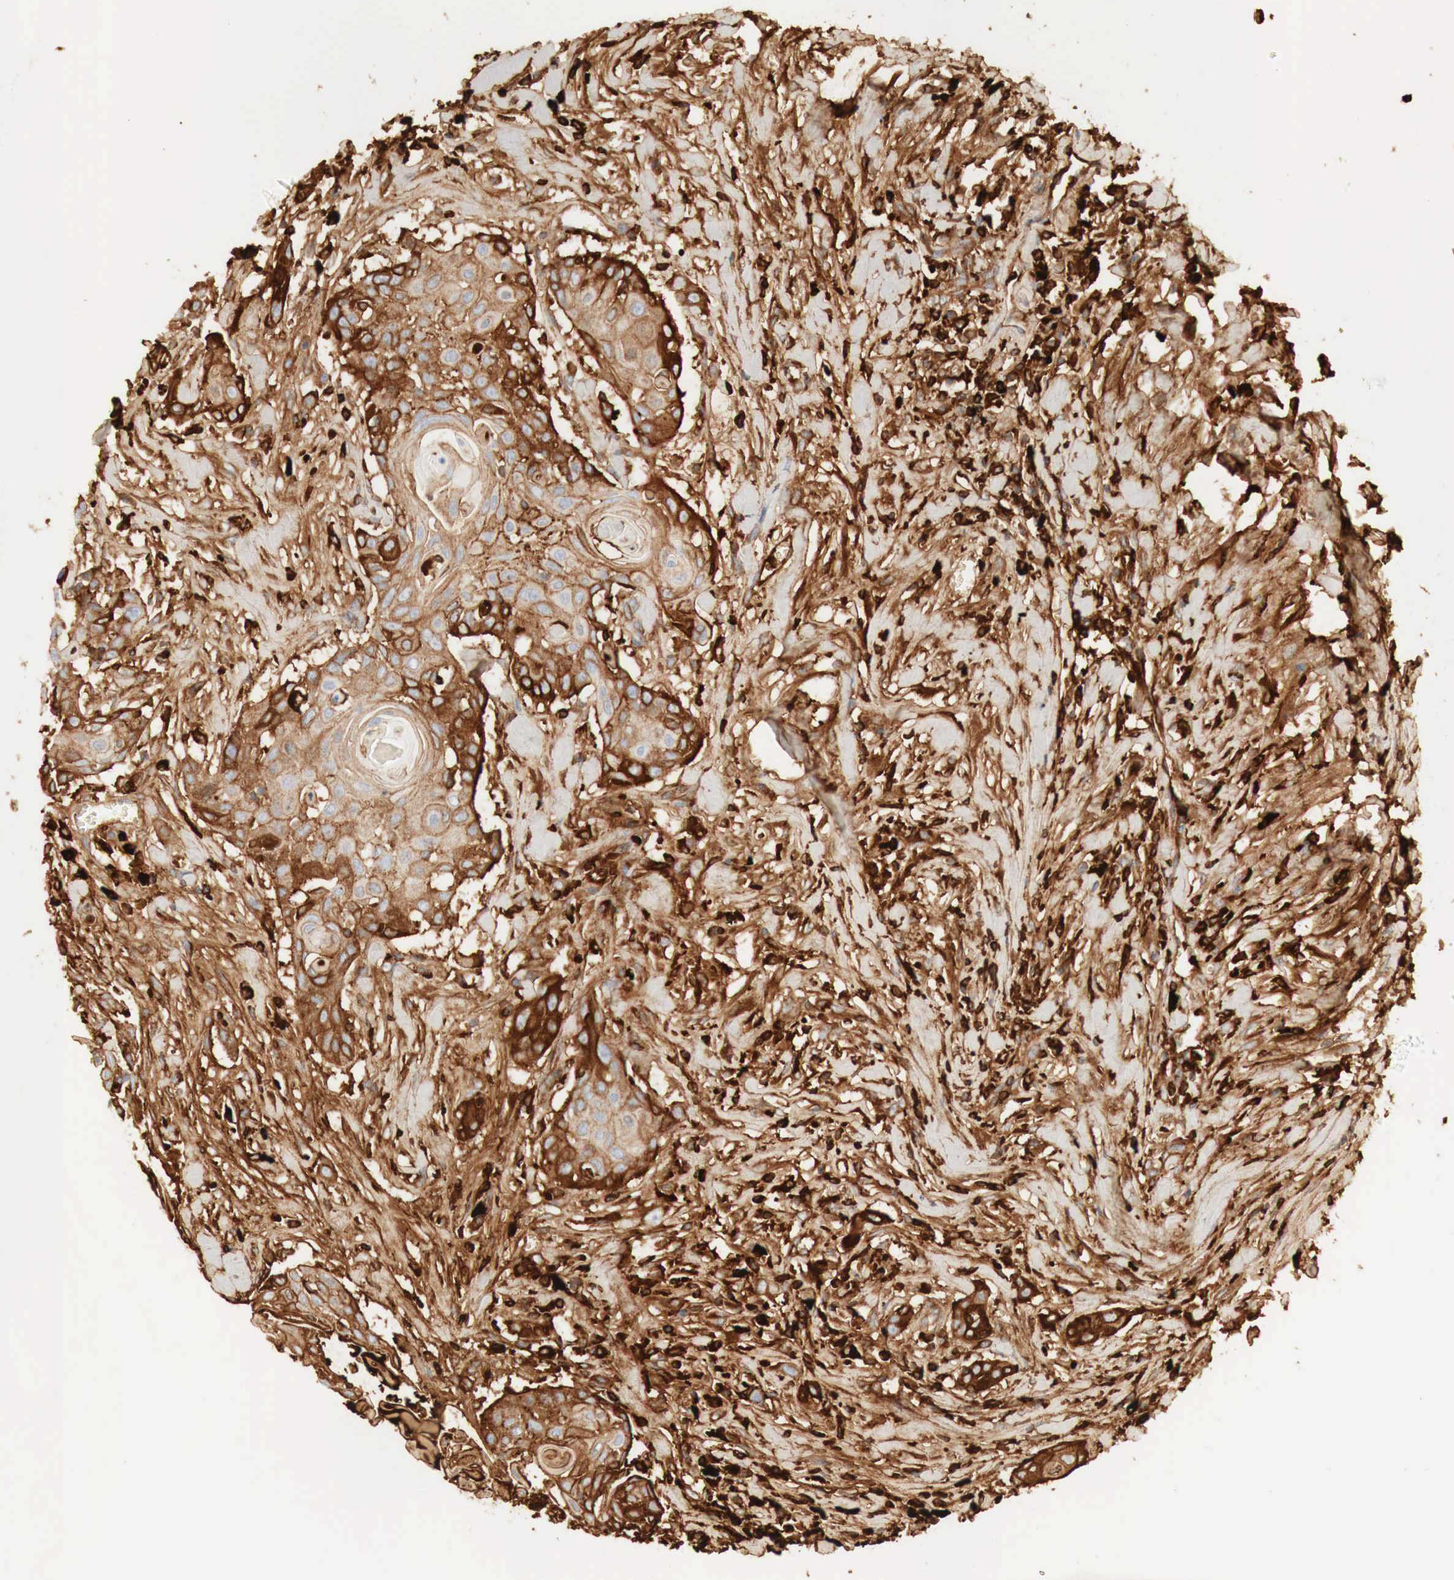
{"staining": {"intensity": "moderate", "quantity": ">75%", "location": "cytoplasmic/membranous"}, "tissue": "head and neck cancer", "cell_type": "Tumor cells", "image_type": "cancer", "snomed": [{"axis": "morphology", "description": "Squamous cell carcinoma, NOS"}, {"axis": "morphology", "description": "Squamous cell carcinoma, metastatic, NOS"}, {"axis": "topography", "description": "Lymph node"}, {"axis": "topography", "description": "Salivary gland"}, {"axis": "topography", "description": "Head-Neck"}], "caption": "Immunohistochemical staining of human head and neck cancer (metastatic squamous cell carcinoma) displays moderate cytoplasmic/membranous protein staining in approximately >75% of tumor cells.", "gene": "IGLC3", "patient": {"sex": "female", "age": 74}}